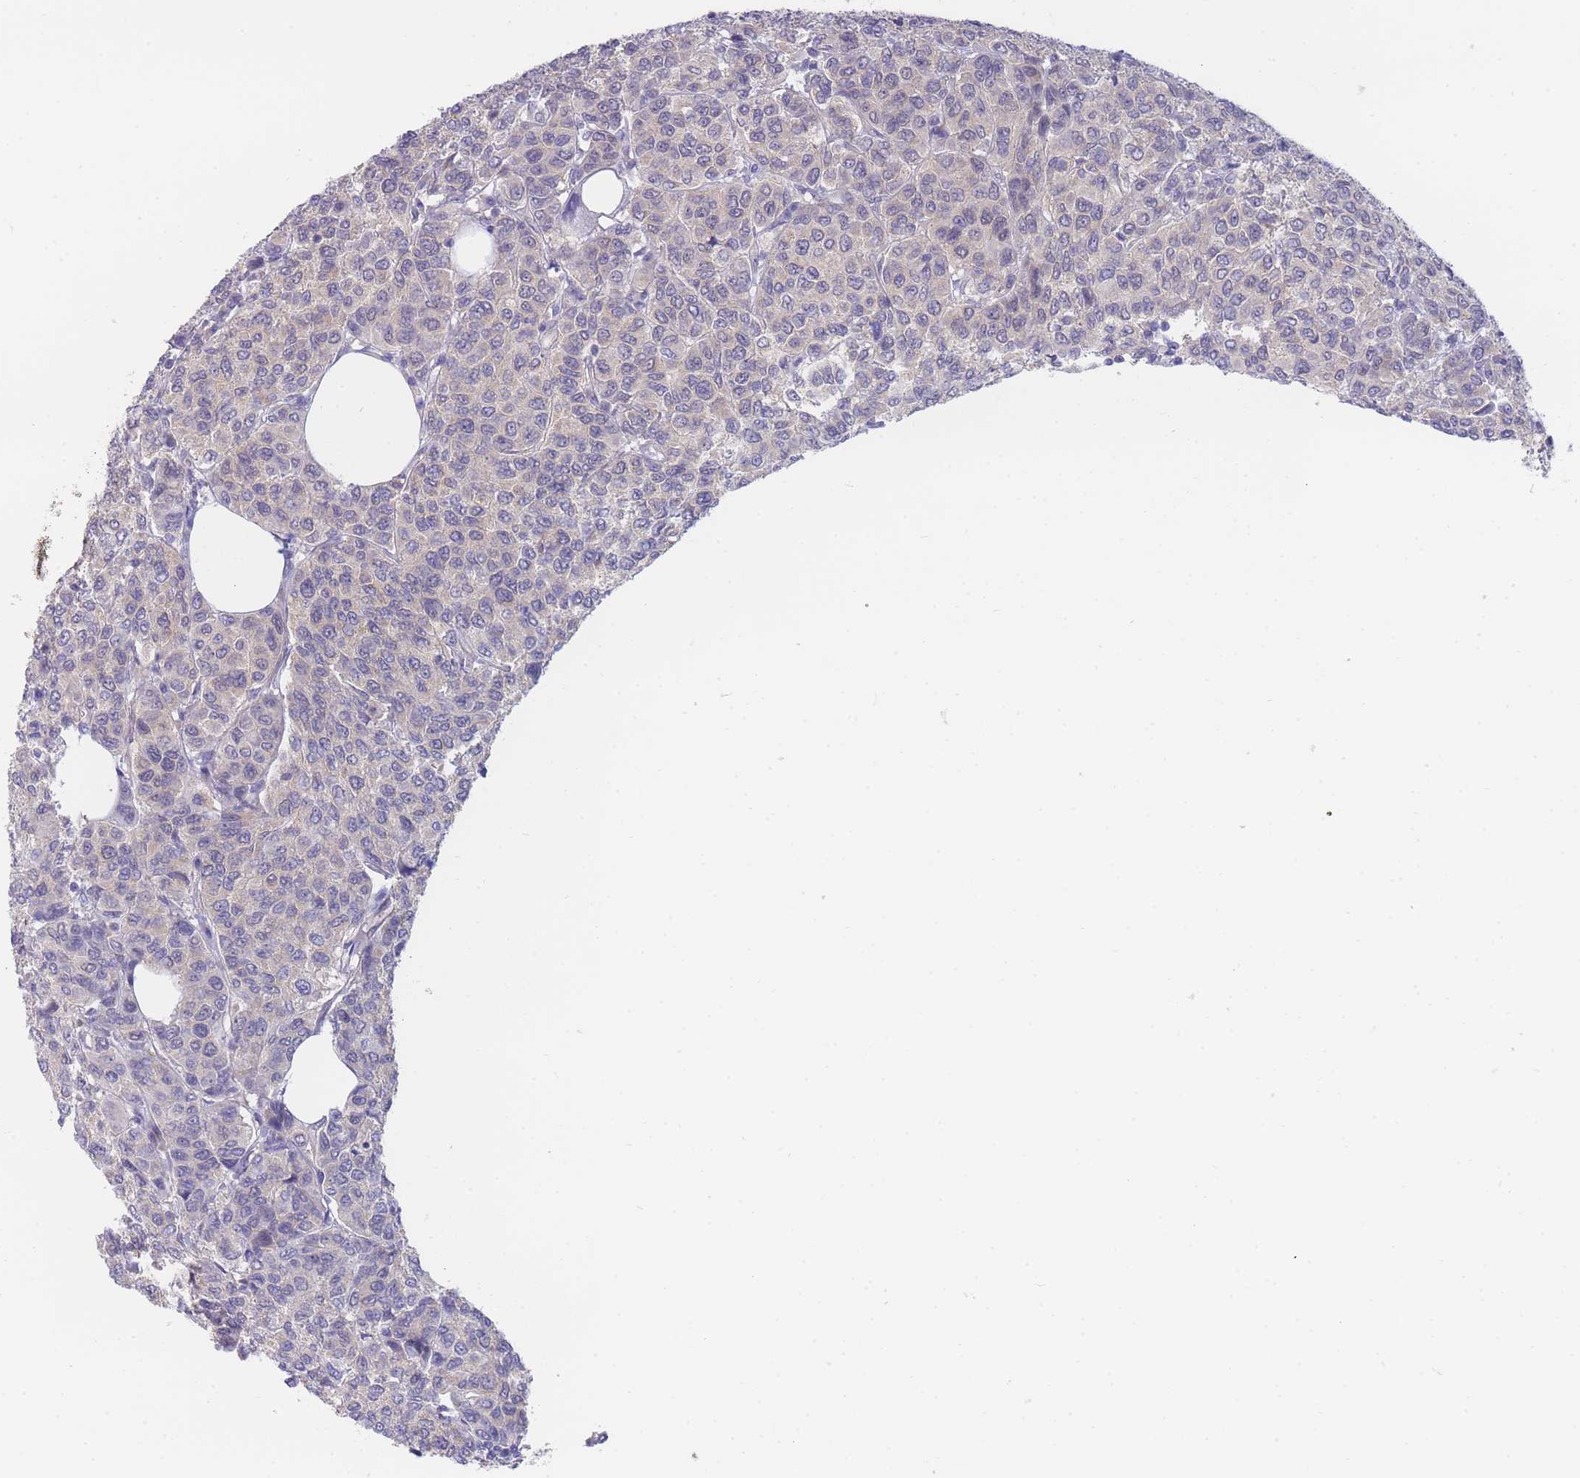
{"staining": {"intensity": "negative", "quantity": "none", "location": "none"}, "tissue": "breast cancer", "cell_type": "Tumor cells", "image_type": "cancer", "snomed": [{"axis": "morphology", "description": "Duct carcinoma"}, {"axis": "topography", "description": "Breast"}], "caption": "Tumor cells show no significant staining in invasive ductal carcinoma (breast).", "gene": "SUGT1", "patient": {"sex": "female", "age": 55}}